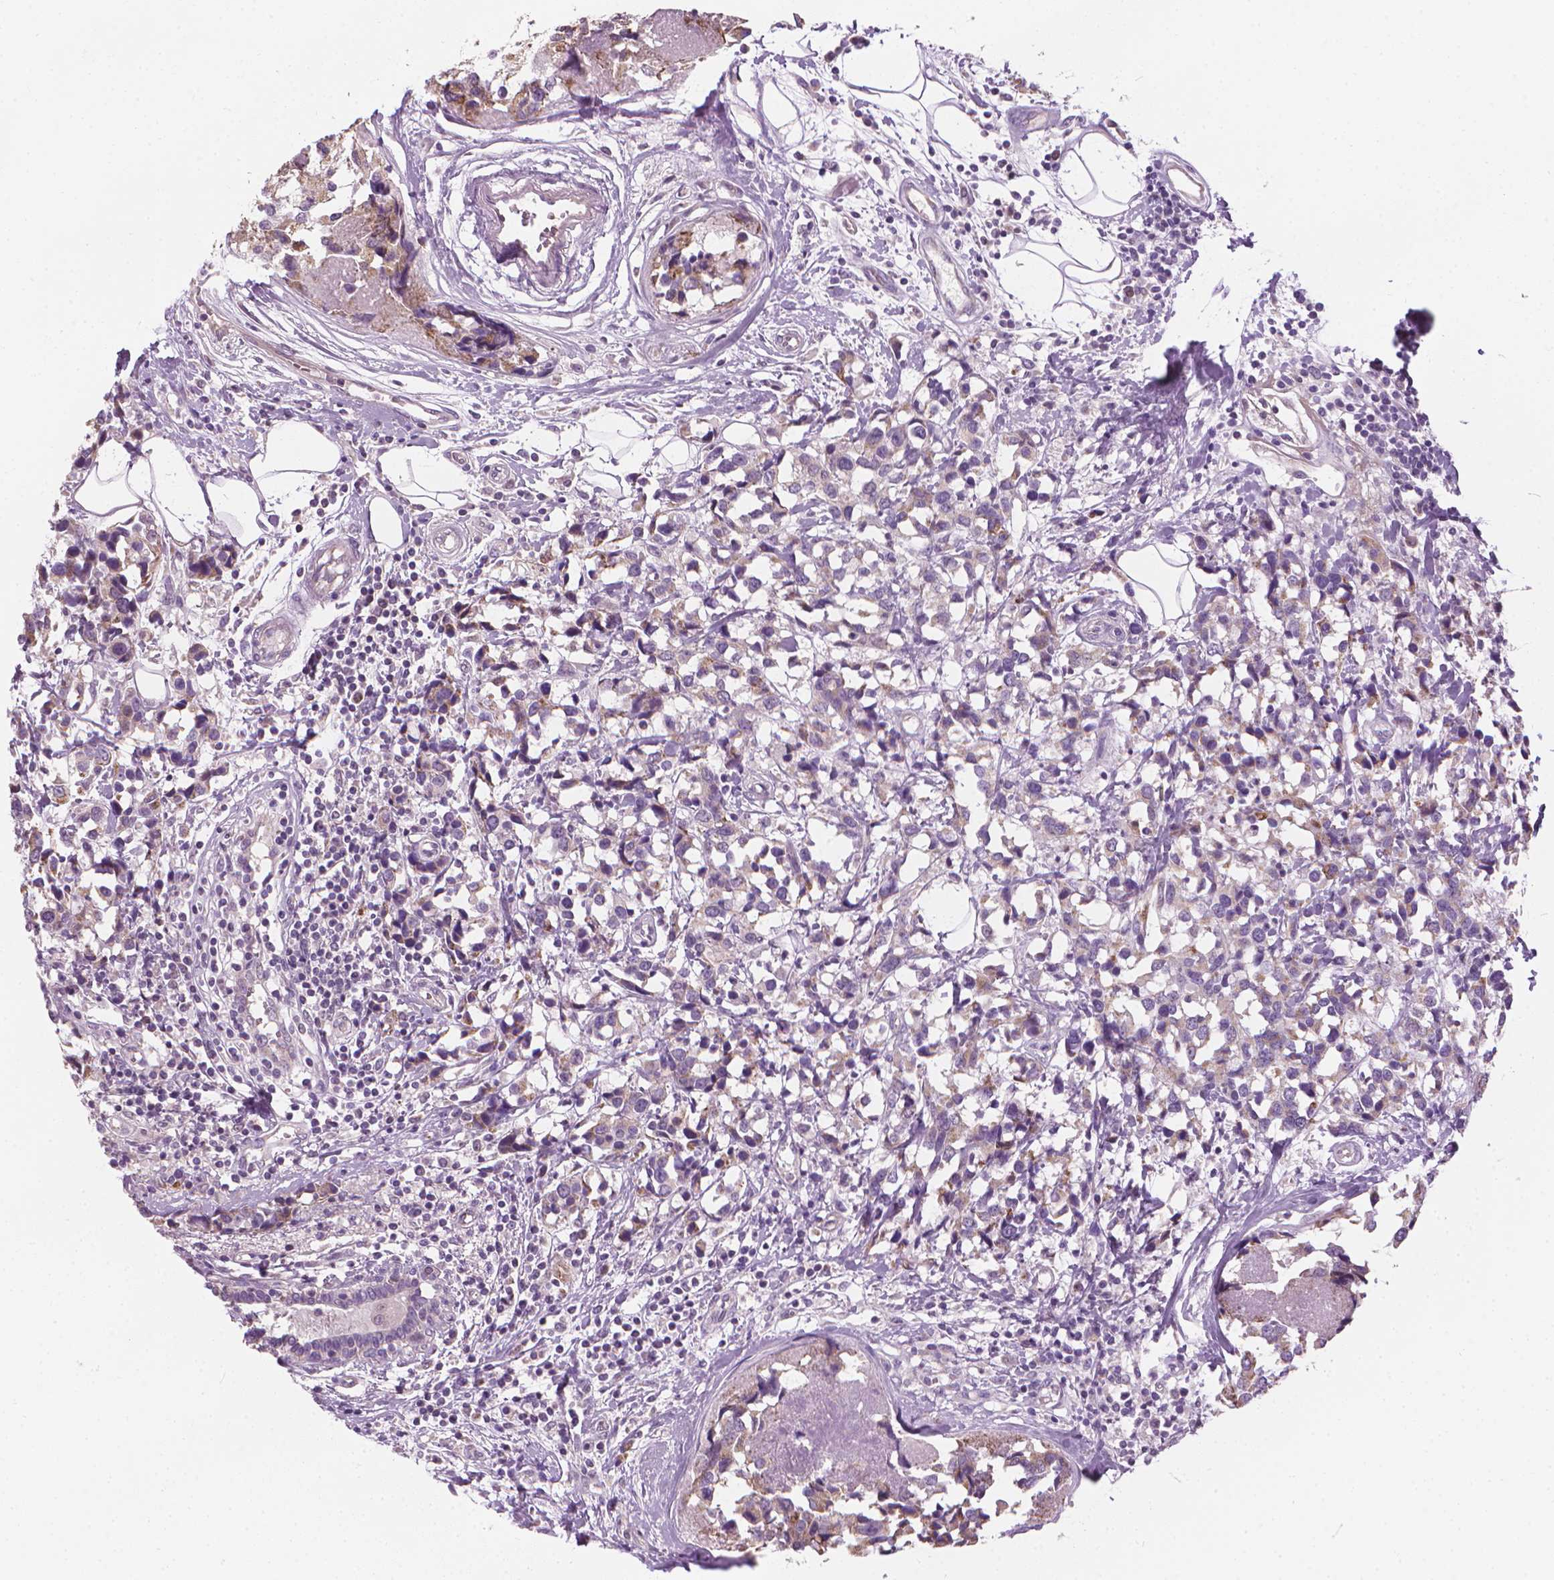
{"staining": {"intensity": "negative", "quantity": "none", "location": "none"}, "tissue": "breast cancer", "cell_type": "Tumor cells", "image_type": "cancer", "snomed": [{"axis": "morphology", "description": "Lobular carcinoma"}, {"axis": "topography", "description": "Breast"}], "caption": "High magnification brightfield microscopy of breast cancer stained with DAB (3,3'-diaminobenzidine) (brown) and counterstained with hematoxylin (blue): tumor cells show no significant positivity.", "gene": "CFAP126", "patient": {"sex": "female", "age": 59}}